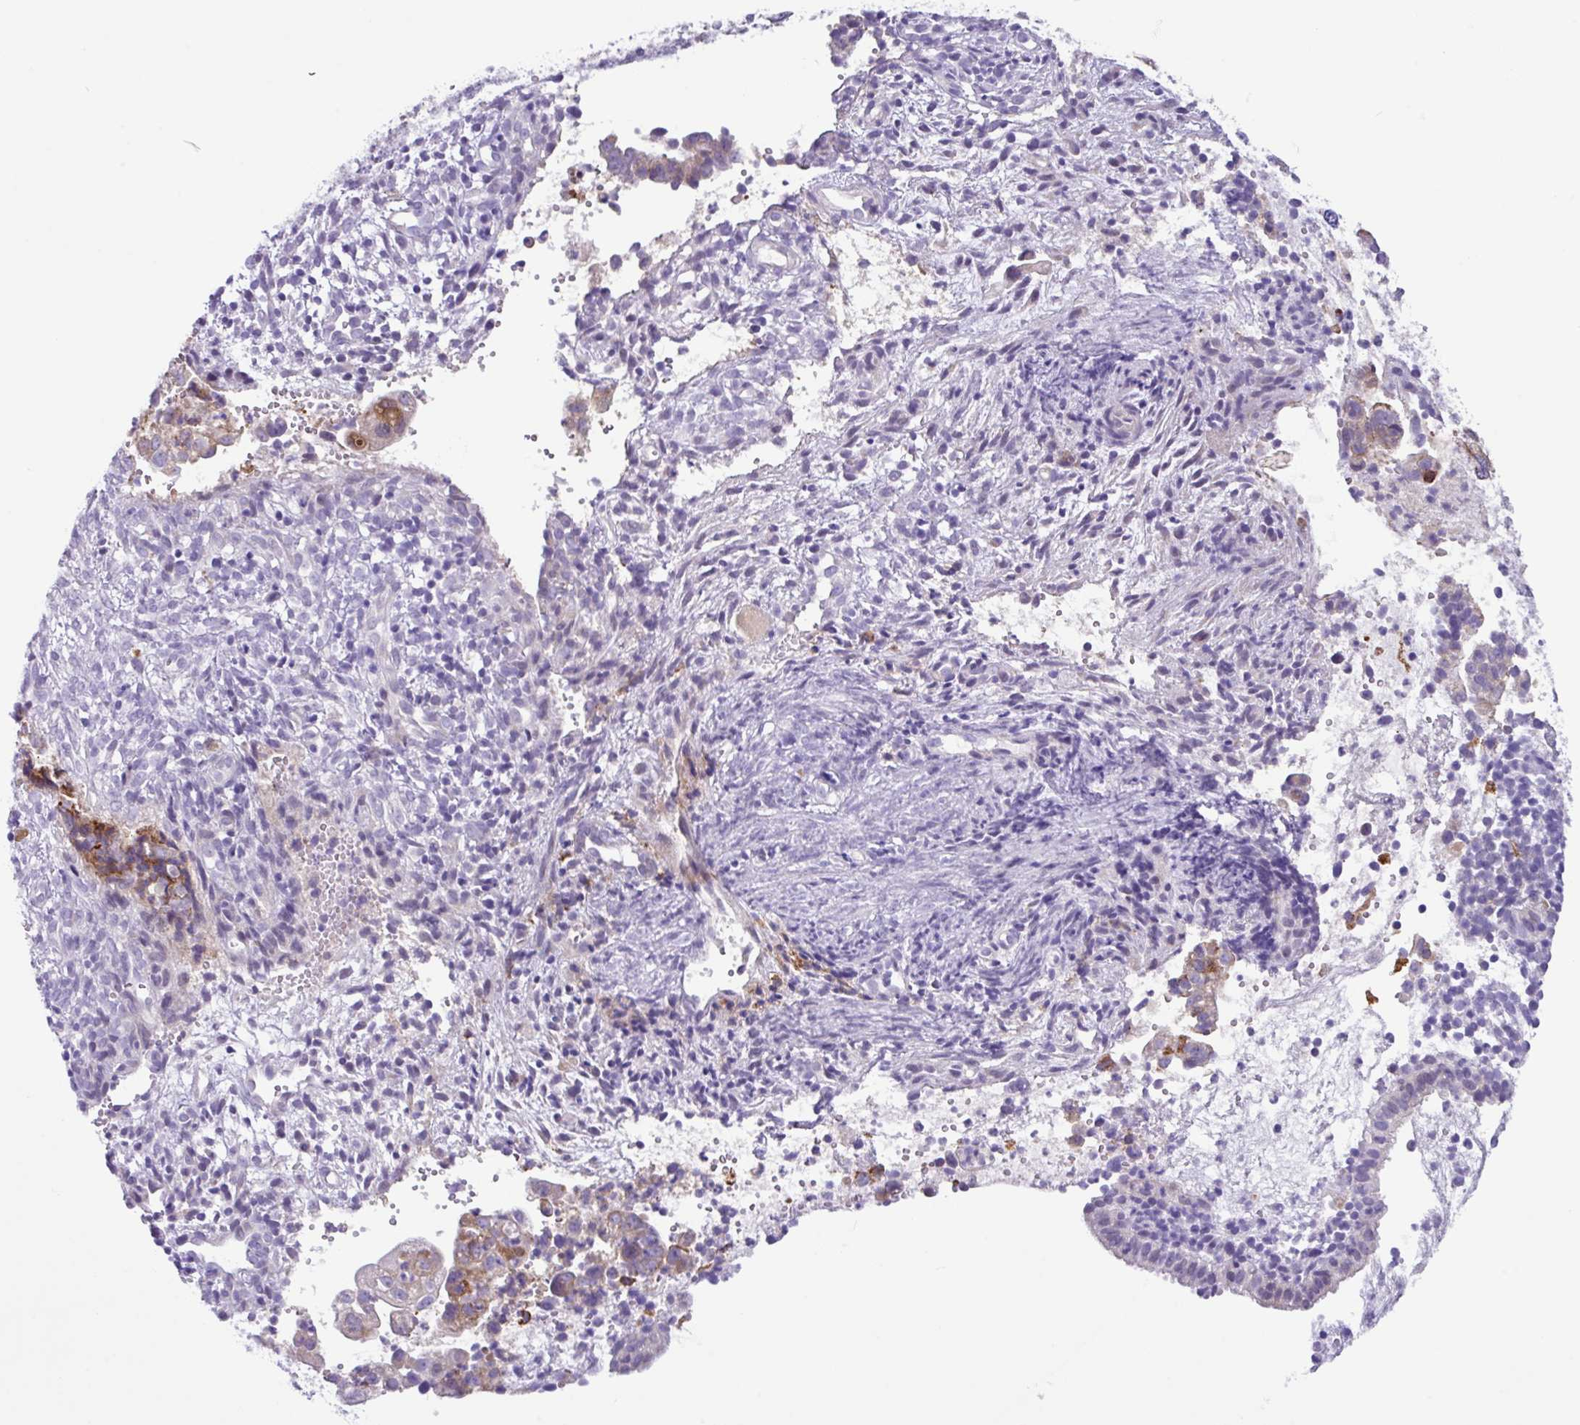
{"staining": {"intensity": "strong", "quantity": "<25%", "location": "cytoplasmic/membranous"}, "tissue": "endometrial cancer", "cell_type": "Tumor cells", "image_type": "cancer", "snomed": [{"axis": "morphology", "description": "Adenocarcinoma, NOS"}, {"axis": "topography", "description": "Endometrium"}], "caption": "Endometrial adenocarcinoma stained with a brown dye demonstrates strong cytoplasmic/membranous positive expression in about <25% of tumor cells.", "gene": "RGS21", "patient": {"sex": "female", "age": 76}}